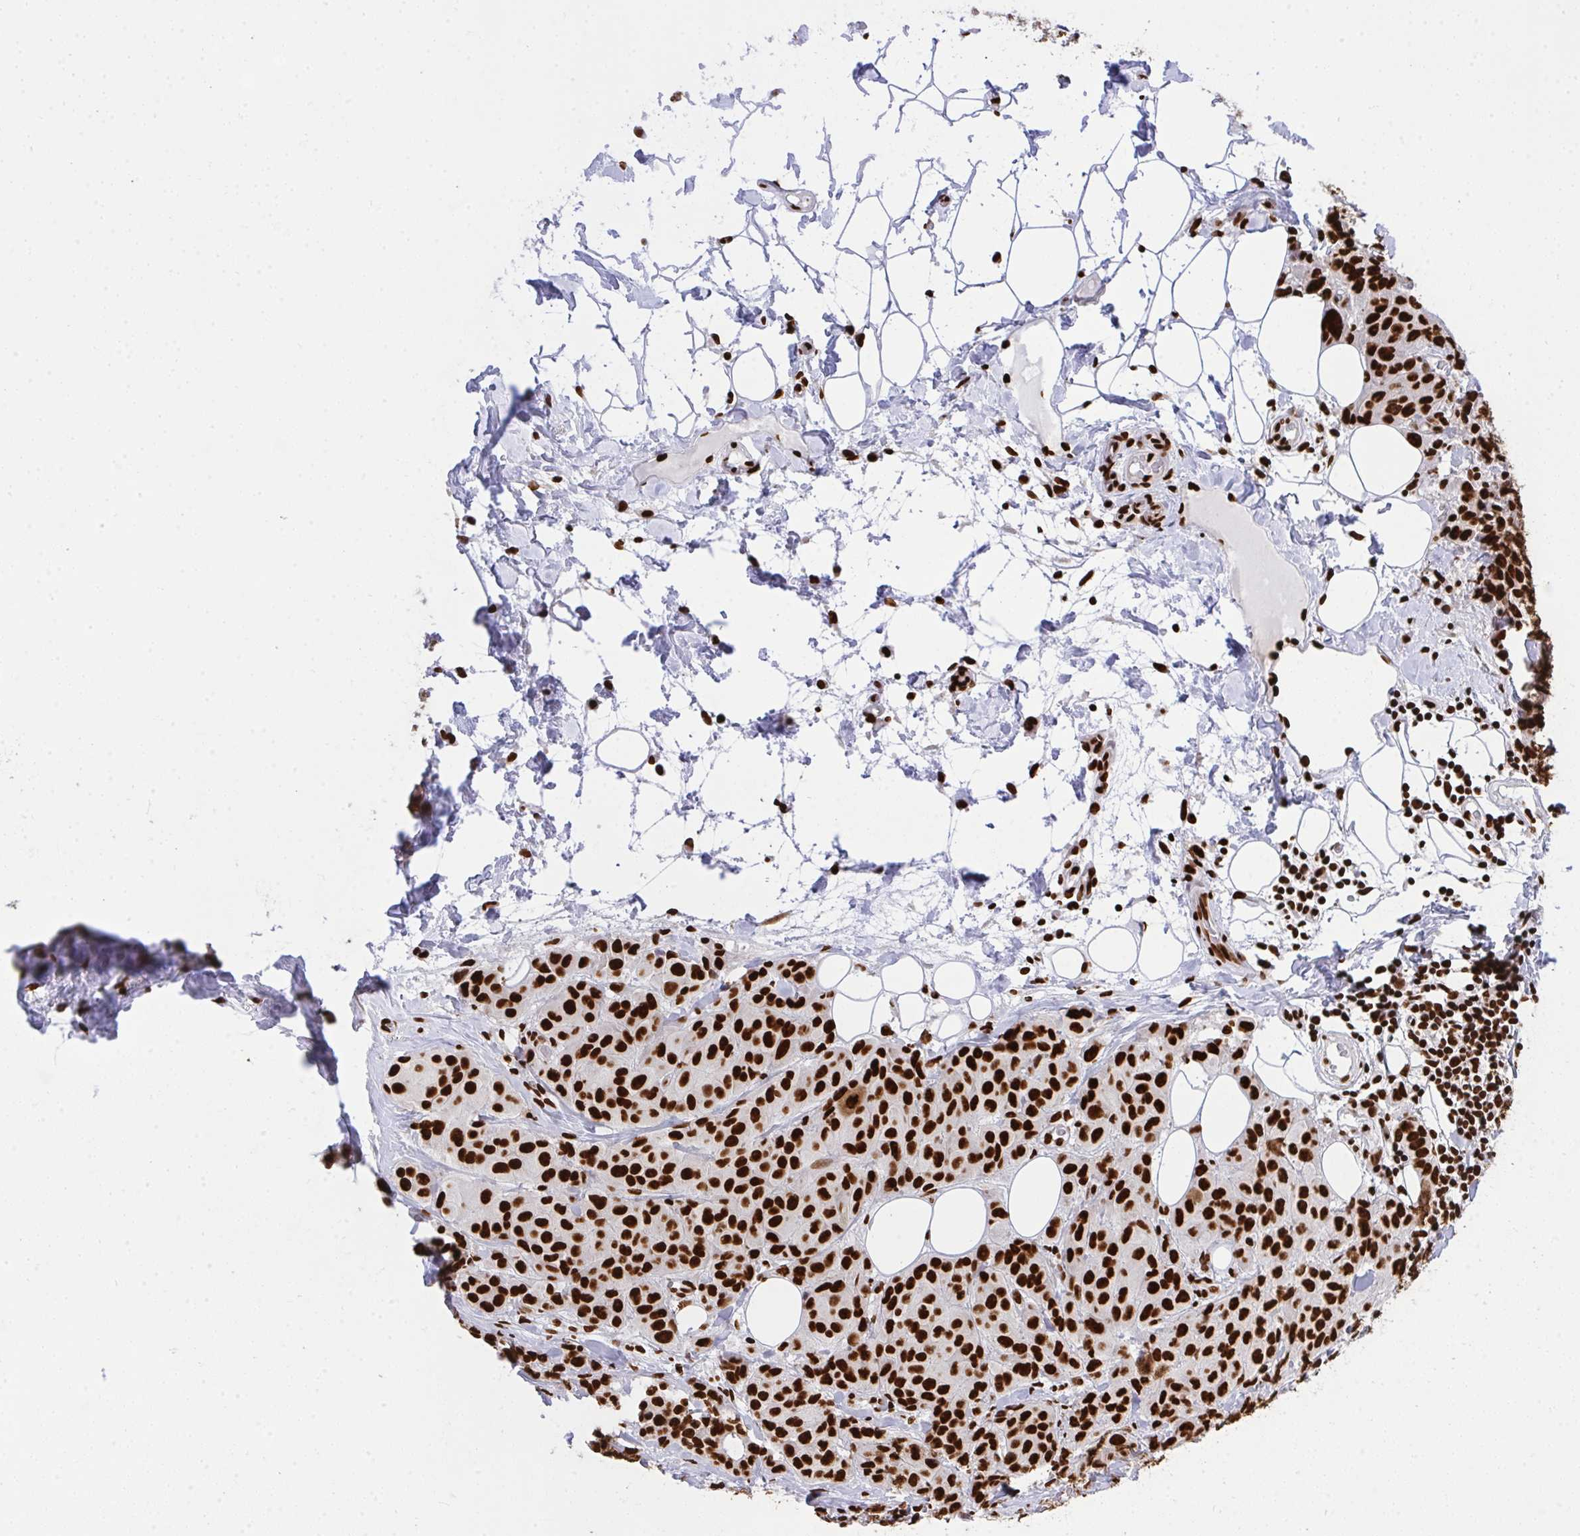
{"staining": {"intensity": "strong", "quantity": ">75%", "location": "nuclear"}, "tissue": "breast cancer", "cell_type": "Tumor cells", "image_type": "cancer", "snomed": [{"axis": "morphology", "description": "Duct carcinoma"}, {"axis": "topography", "description": "Breast"}], "caption": "Breast invasive ductal carcinoma stained with a brown dye exhibits strong nuclear positive expression in about >75% of tumor cells.", "gene": "HNRNPL", "patient": {"sex": "female", "age": 43}}